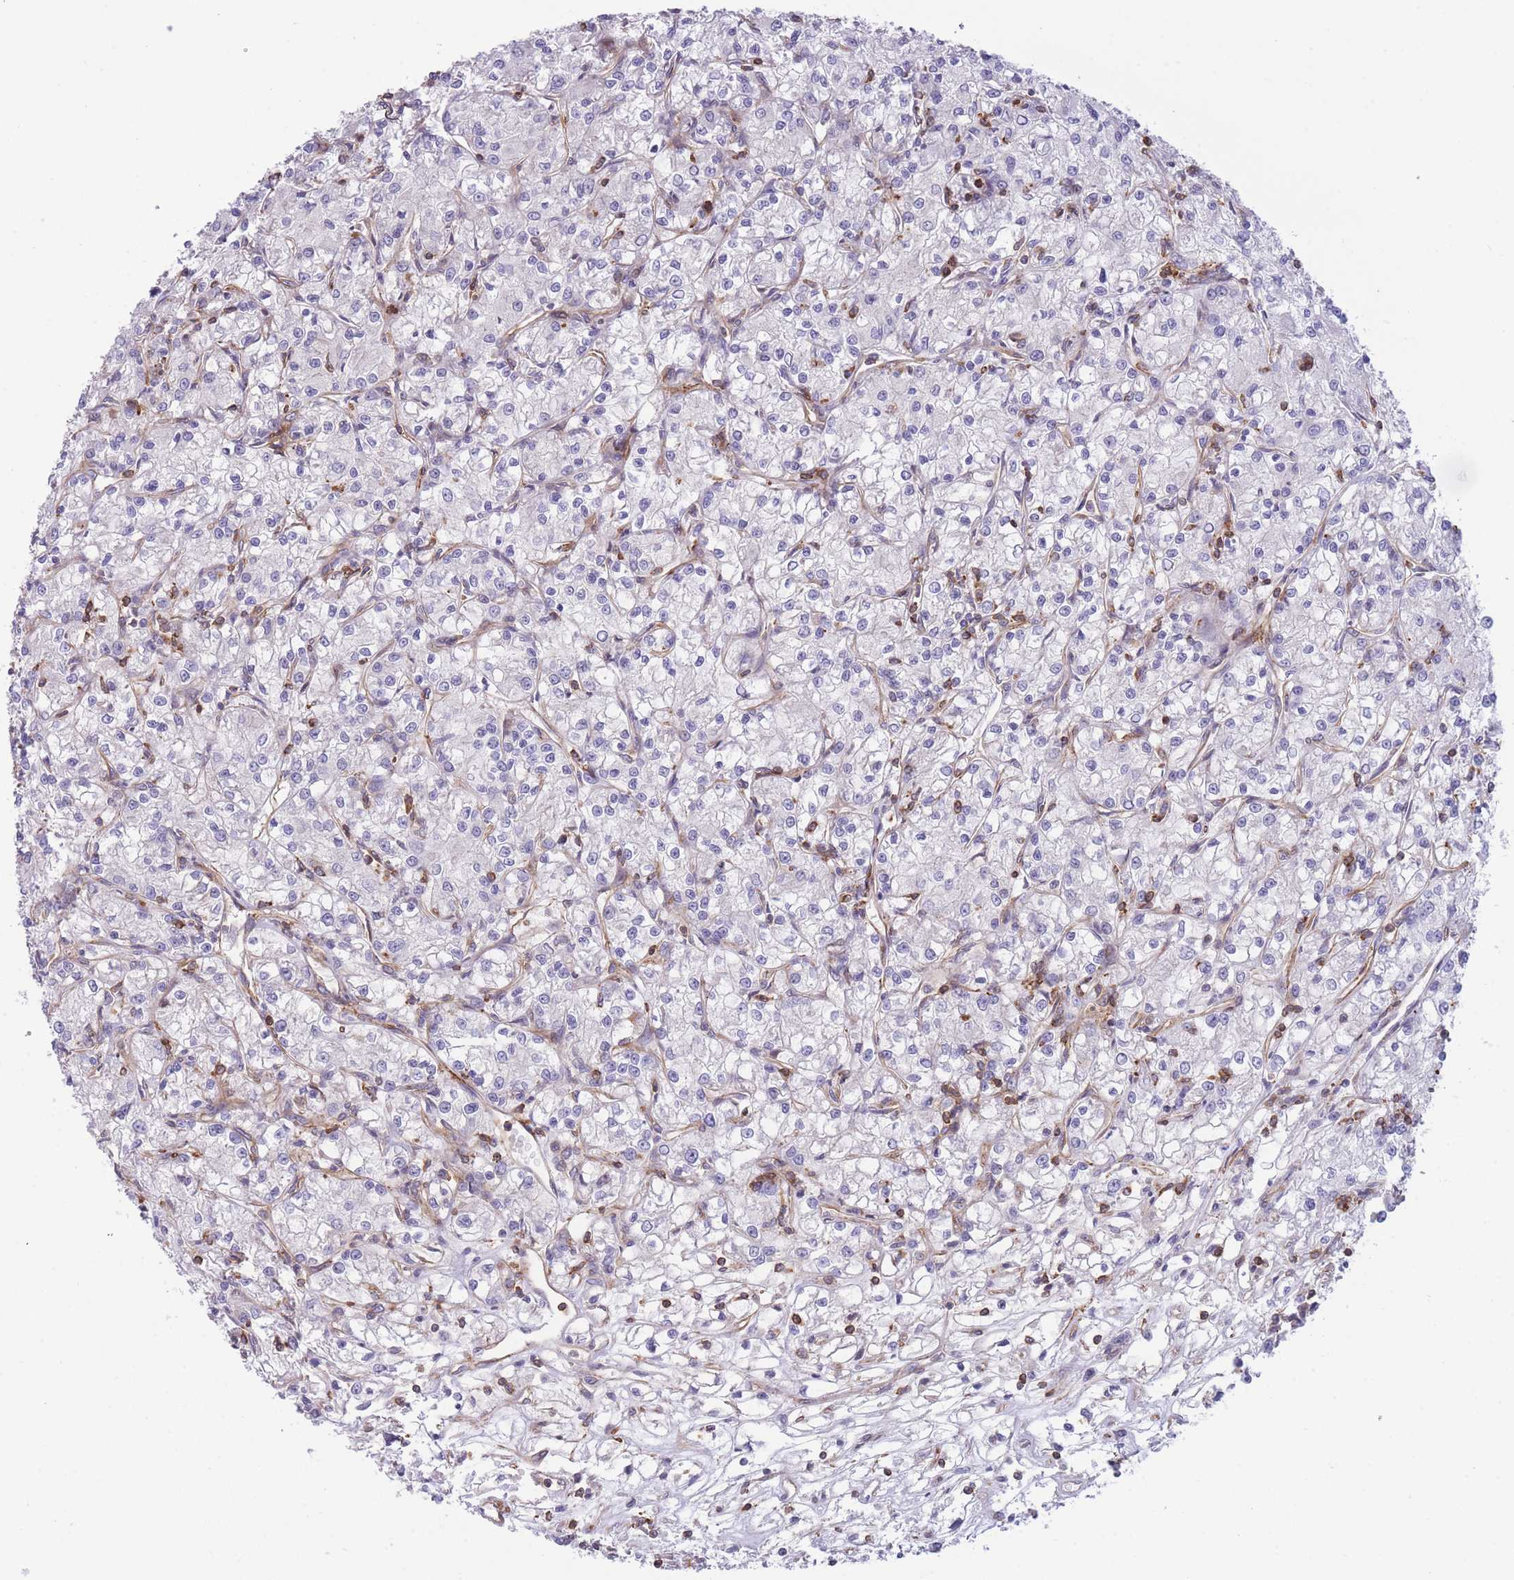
{"staining": {"intensity": "negative", "quantity": "none", "location": "none"}, "tissue": "renal cancer", "cell_type": "Tumor cells", "image_type": "cancer", "snomed": [{"axis": "morphology", "description": "Adenocarcinoma, NOS"}, {"axis": "topography", "description": "Kidney"}], "caption": "An IHC micrograph of renal cancer (adenocarcinoma) is shown. There is no staining in tumor cells of renal cancer (adenocarcinoma).", "gene": "CDC25B", "patient": {"sex": "female", "age": 59}}